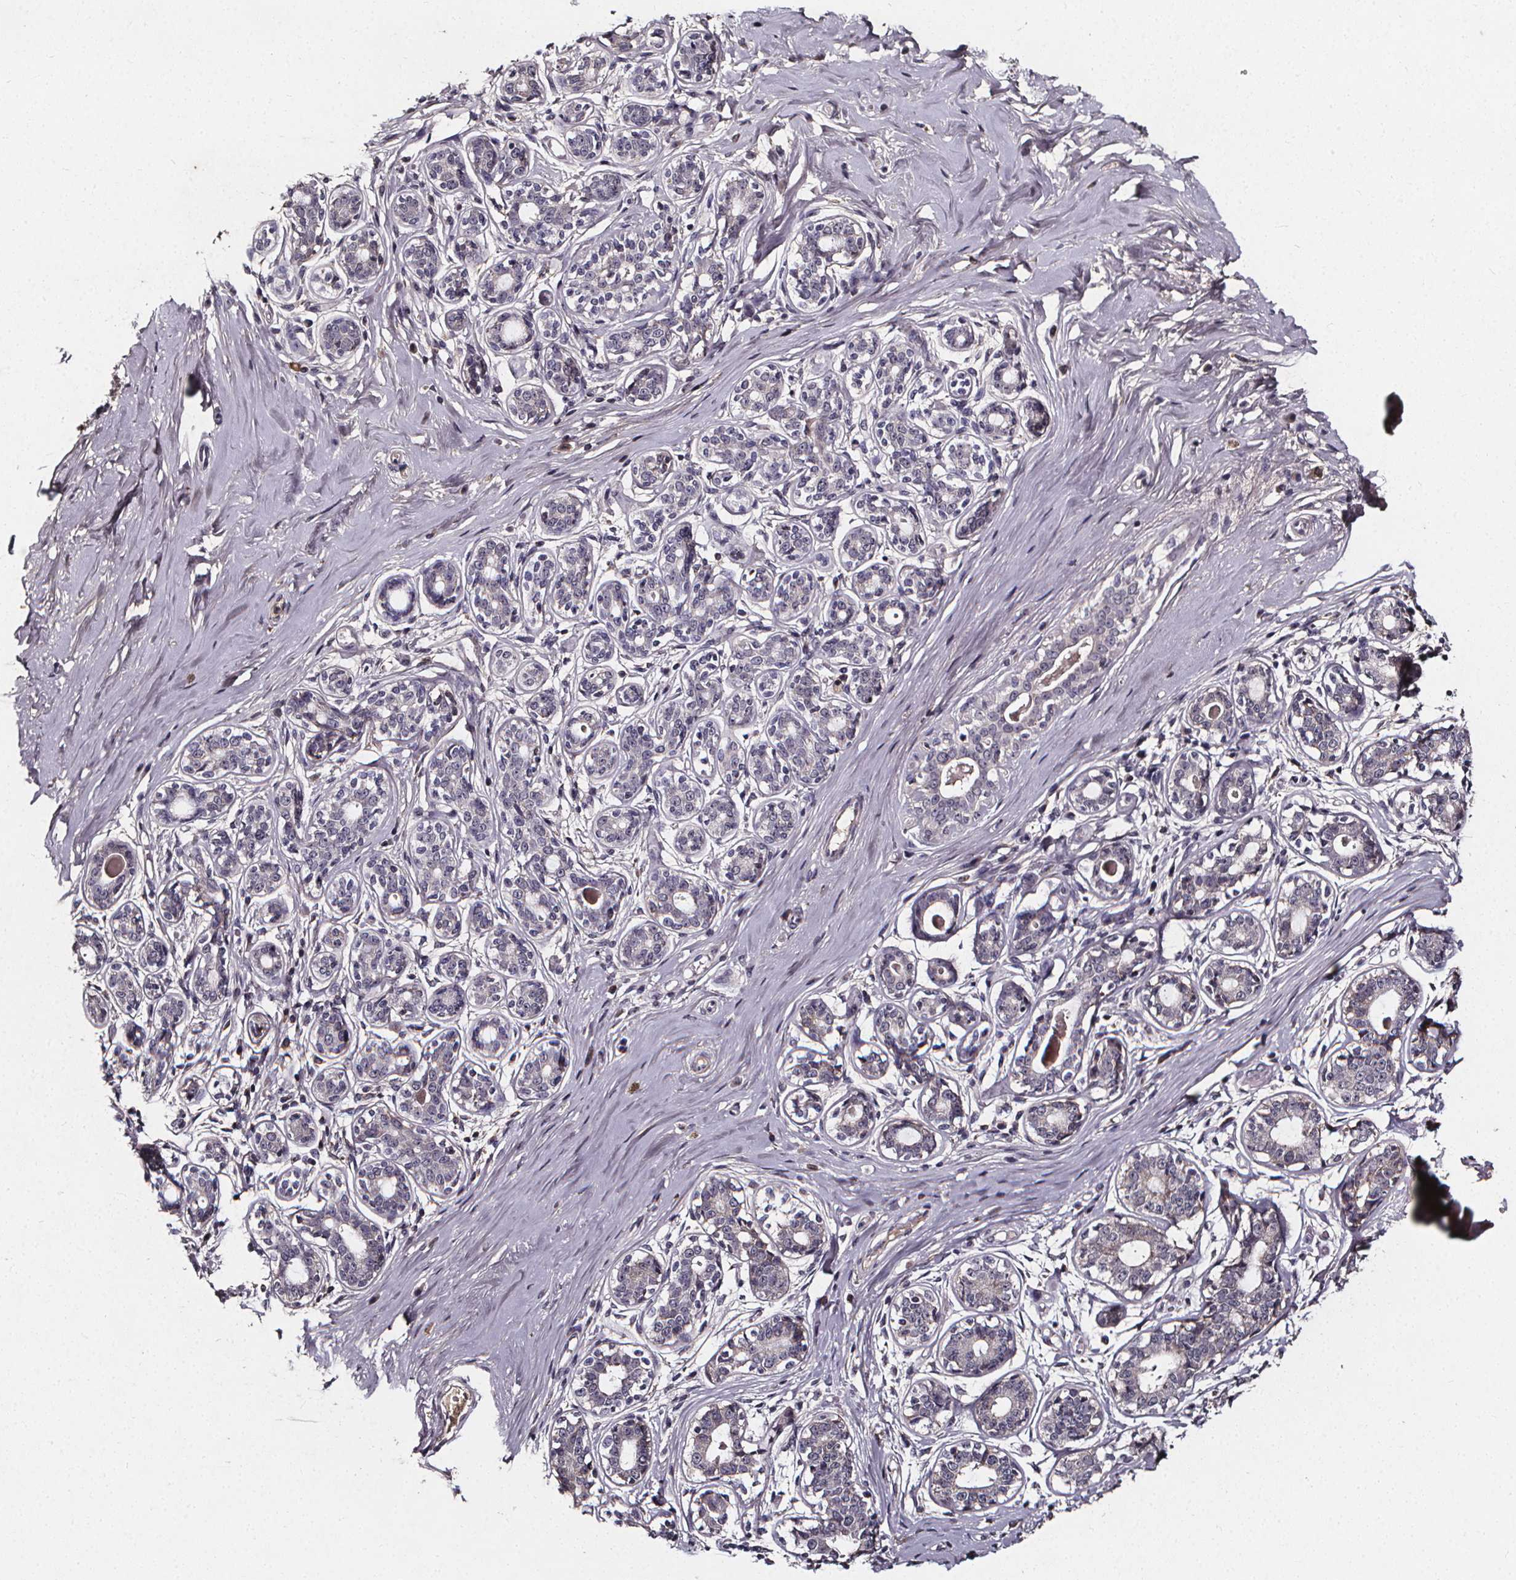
{"staining": {"intensity": "weak", "quantity": "<25%", "location": "cytoplasmic/membranous"}, "tissue": "breast", "cell_type": "Adipocytes", "image_type": "normal", "snomed": [{"axis": "morphology", "description": "Normal tissue, NOS"}, {"axis": "topography", "description": "Skin"}, {"axis": "topography", "description": "Breast"}], "caption": "Adipocytes show no significant staining in benign breast.", "gene": "SPAG8", "patient": {"sex": "female", "age": 43}}